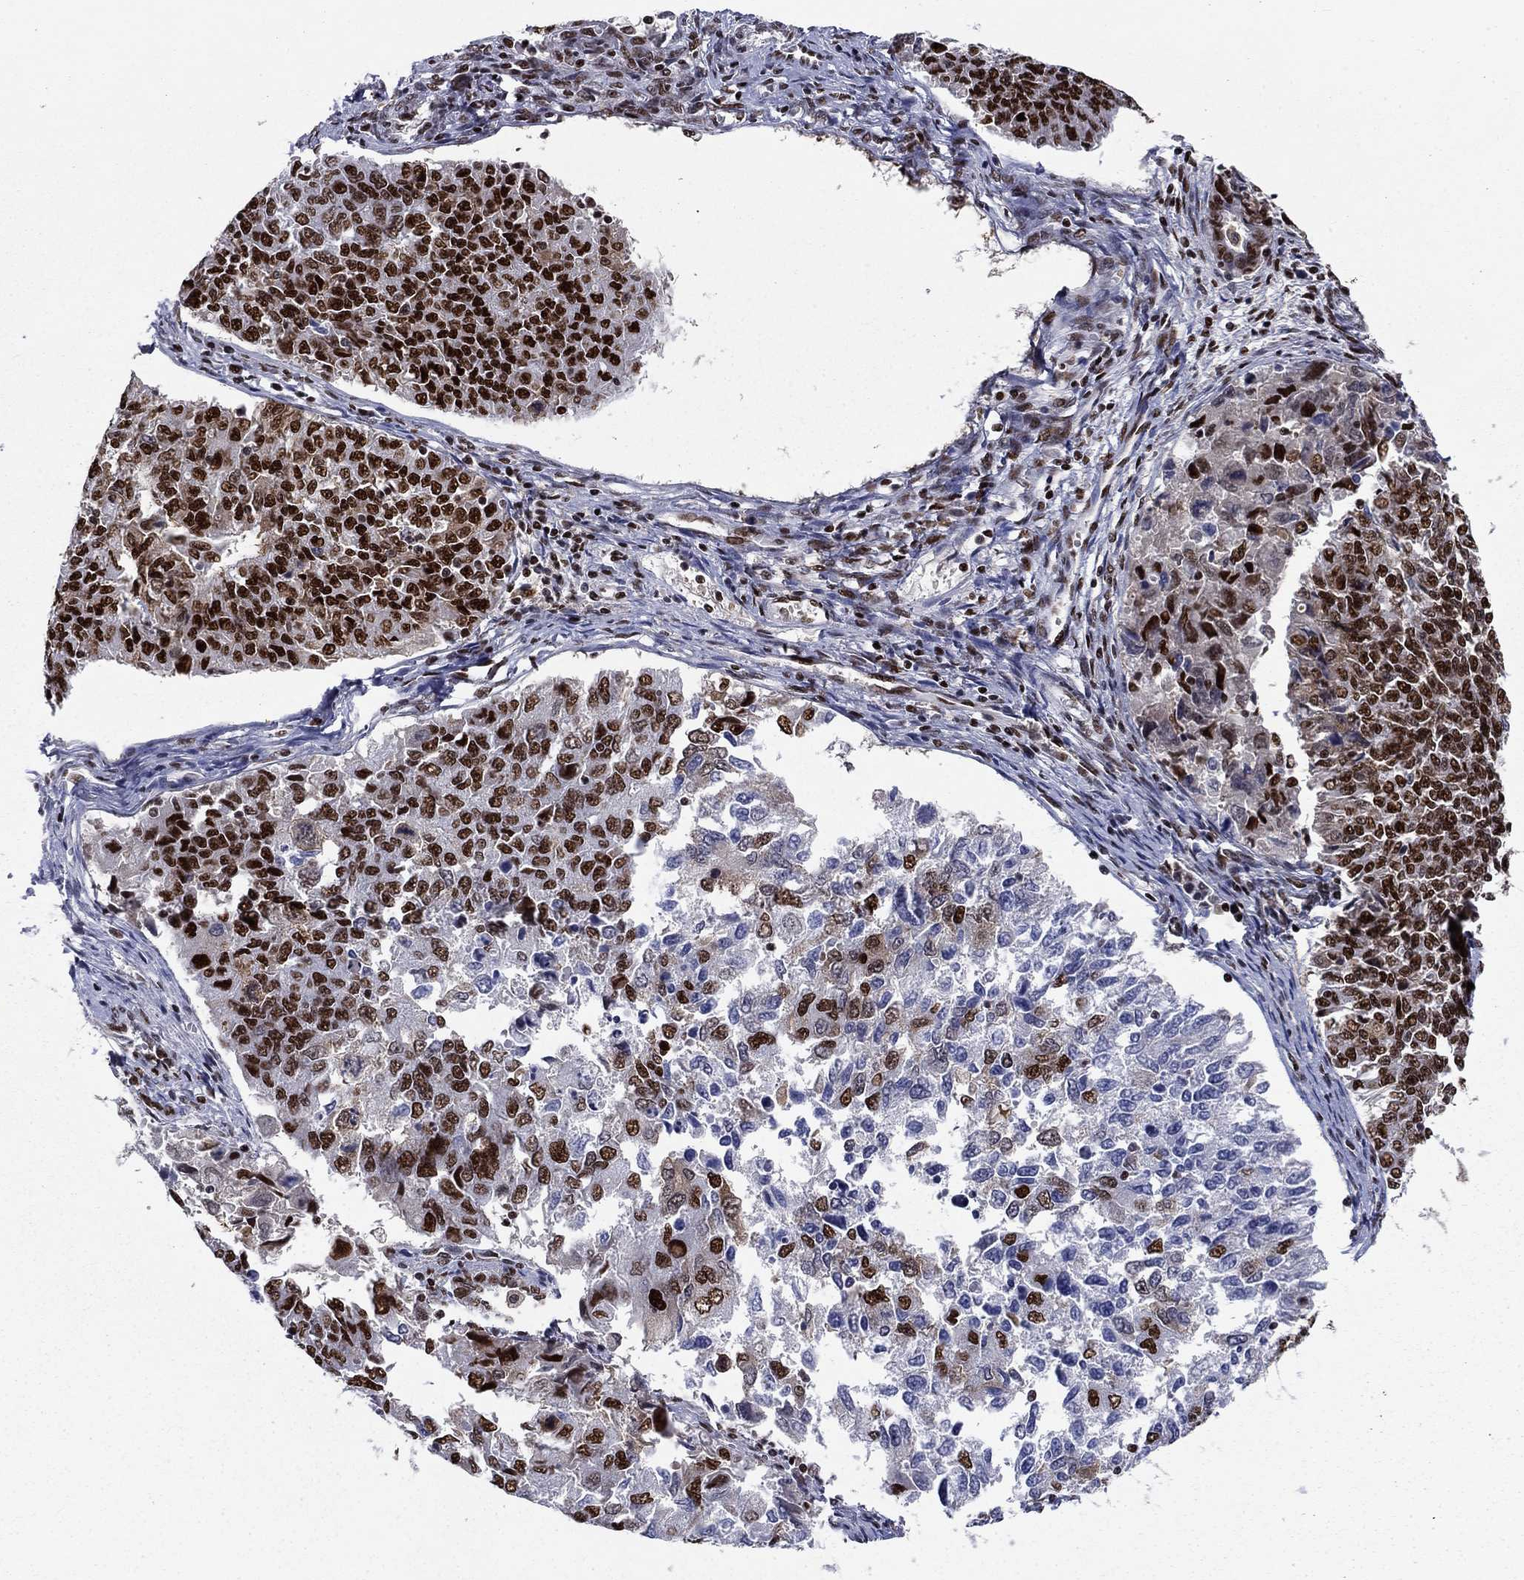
{"staining": {"intensity": "strong", "quantity": "25%-75%", "location": "nuclear"}, "tissue": "endometrial cancer", "cell_type": "Tumor cells", "image_type": "cancer", "snomed": [{"axis": "morphology", "description": "Adenocarcinoma, NOS"}, {"axis": "topography", "description": "Endometrium"}], "caption": "Protein staining demonstrates strong nuclear staining in approximately 25%-75% of tumor cells in endometrial cancer (adenocarcinoma). The staining was performed using DAB, with brown indicating positive protein expression. Nuclei are stained blue with hematoxylin.", "gene": "RPRD1B", "patient": {"sex": "female", "age": 43}}